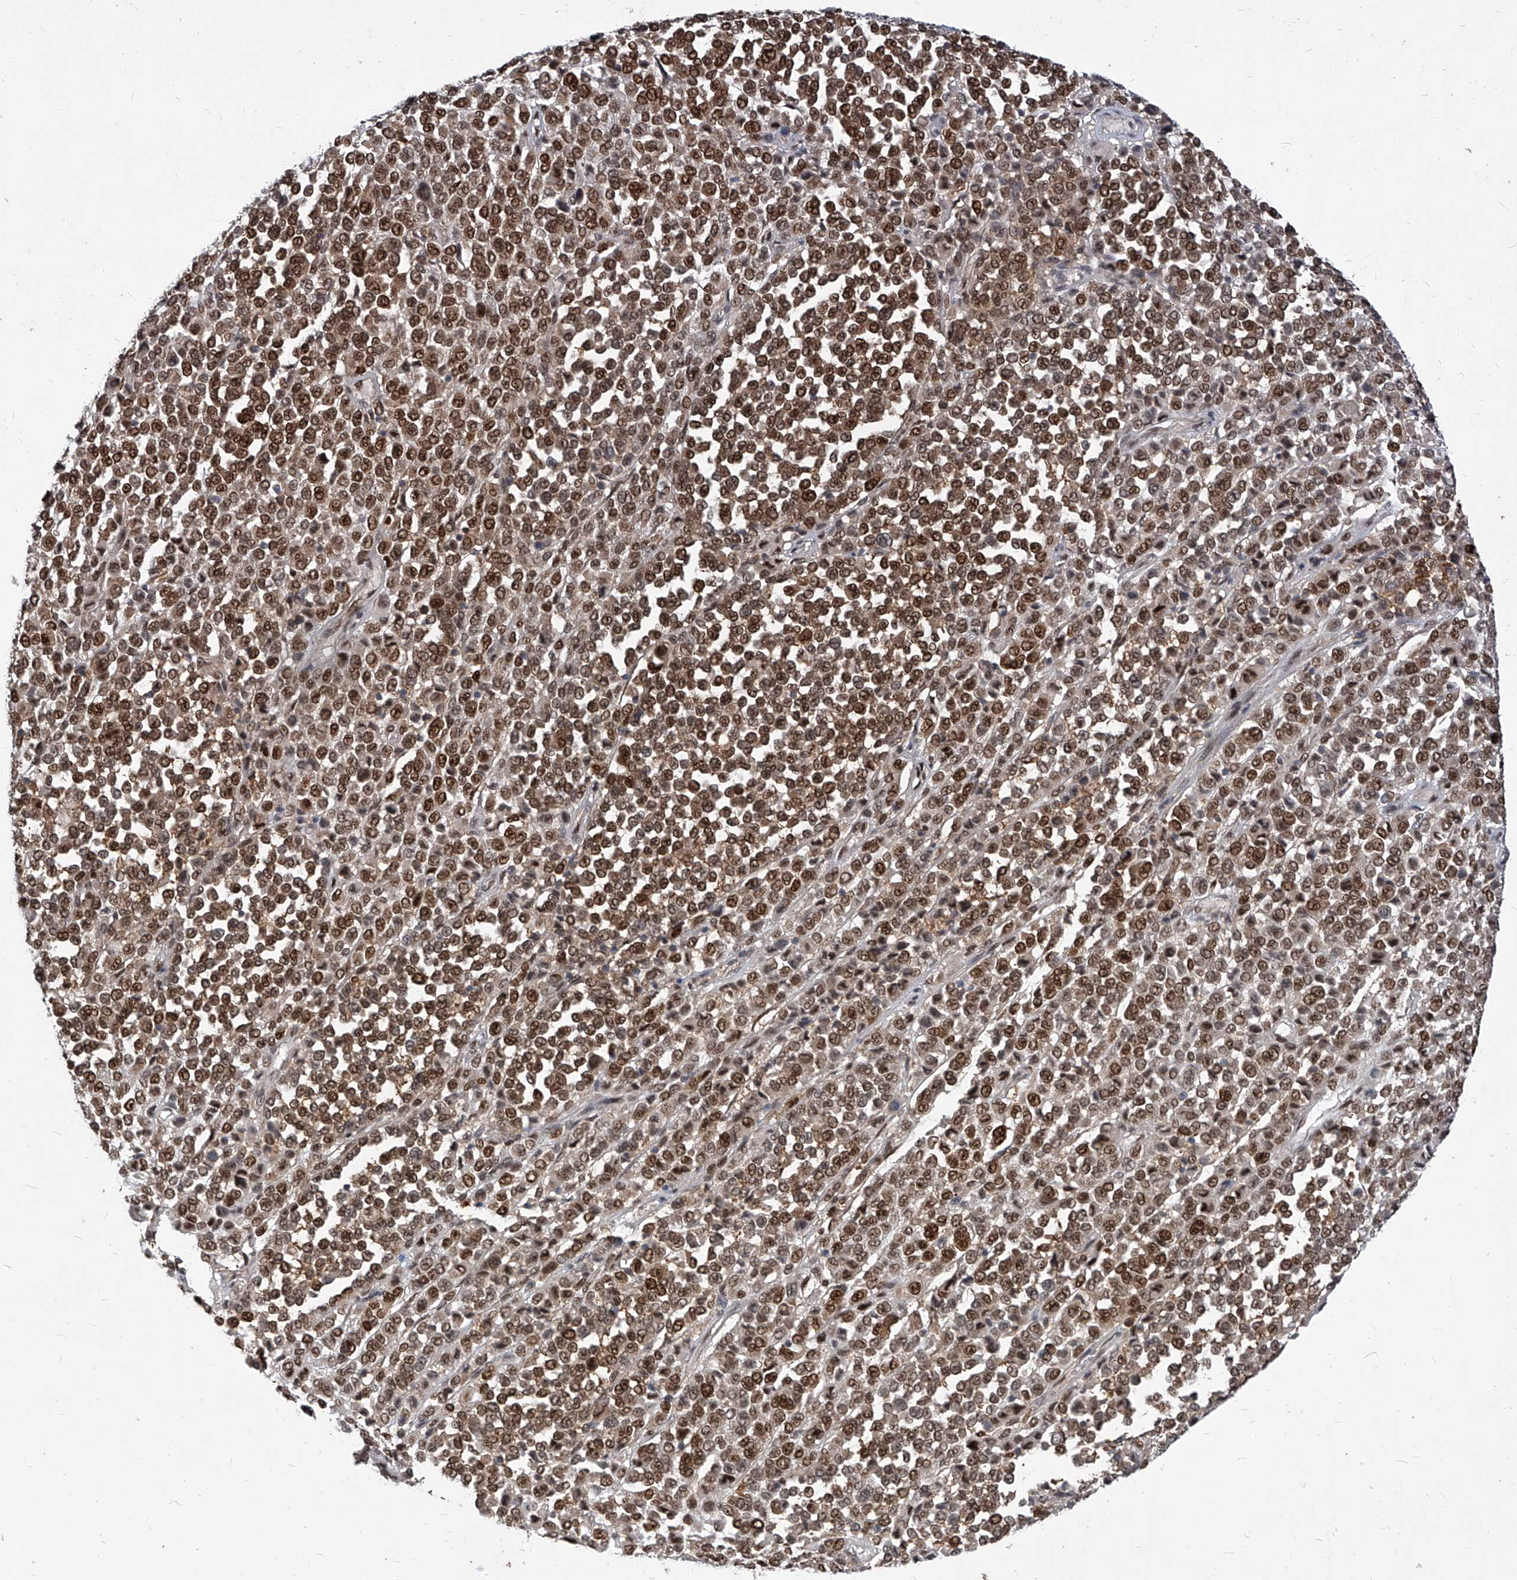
{"staining": {"intensity": "strong", "quantity": ">75%", "location": "nuclear"}, "tissue": "melanoma", "cell_type": "Tumor cells", "image_type": "cancer", "snomed": [{"axis": "morphology", "description": "Malignant melanoma, Metastatic site"}, {"axis": "topography", "description": "Pancreas"}], "caption": "Human melanoma stained with a brown dye demonstrates strong nuclear positive staining in approximately >75% of tumor cells.", "gene": "KPNB1", "patient": {"sex": "female", "age": 30}}